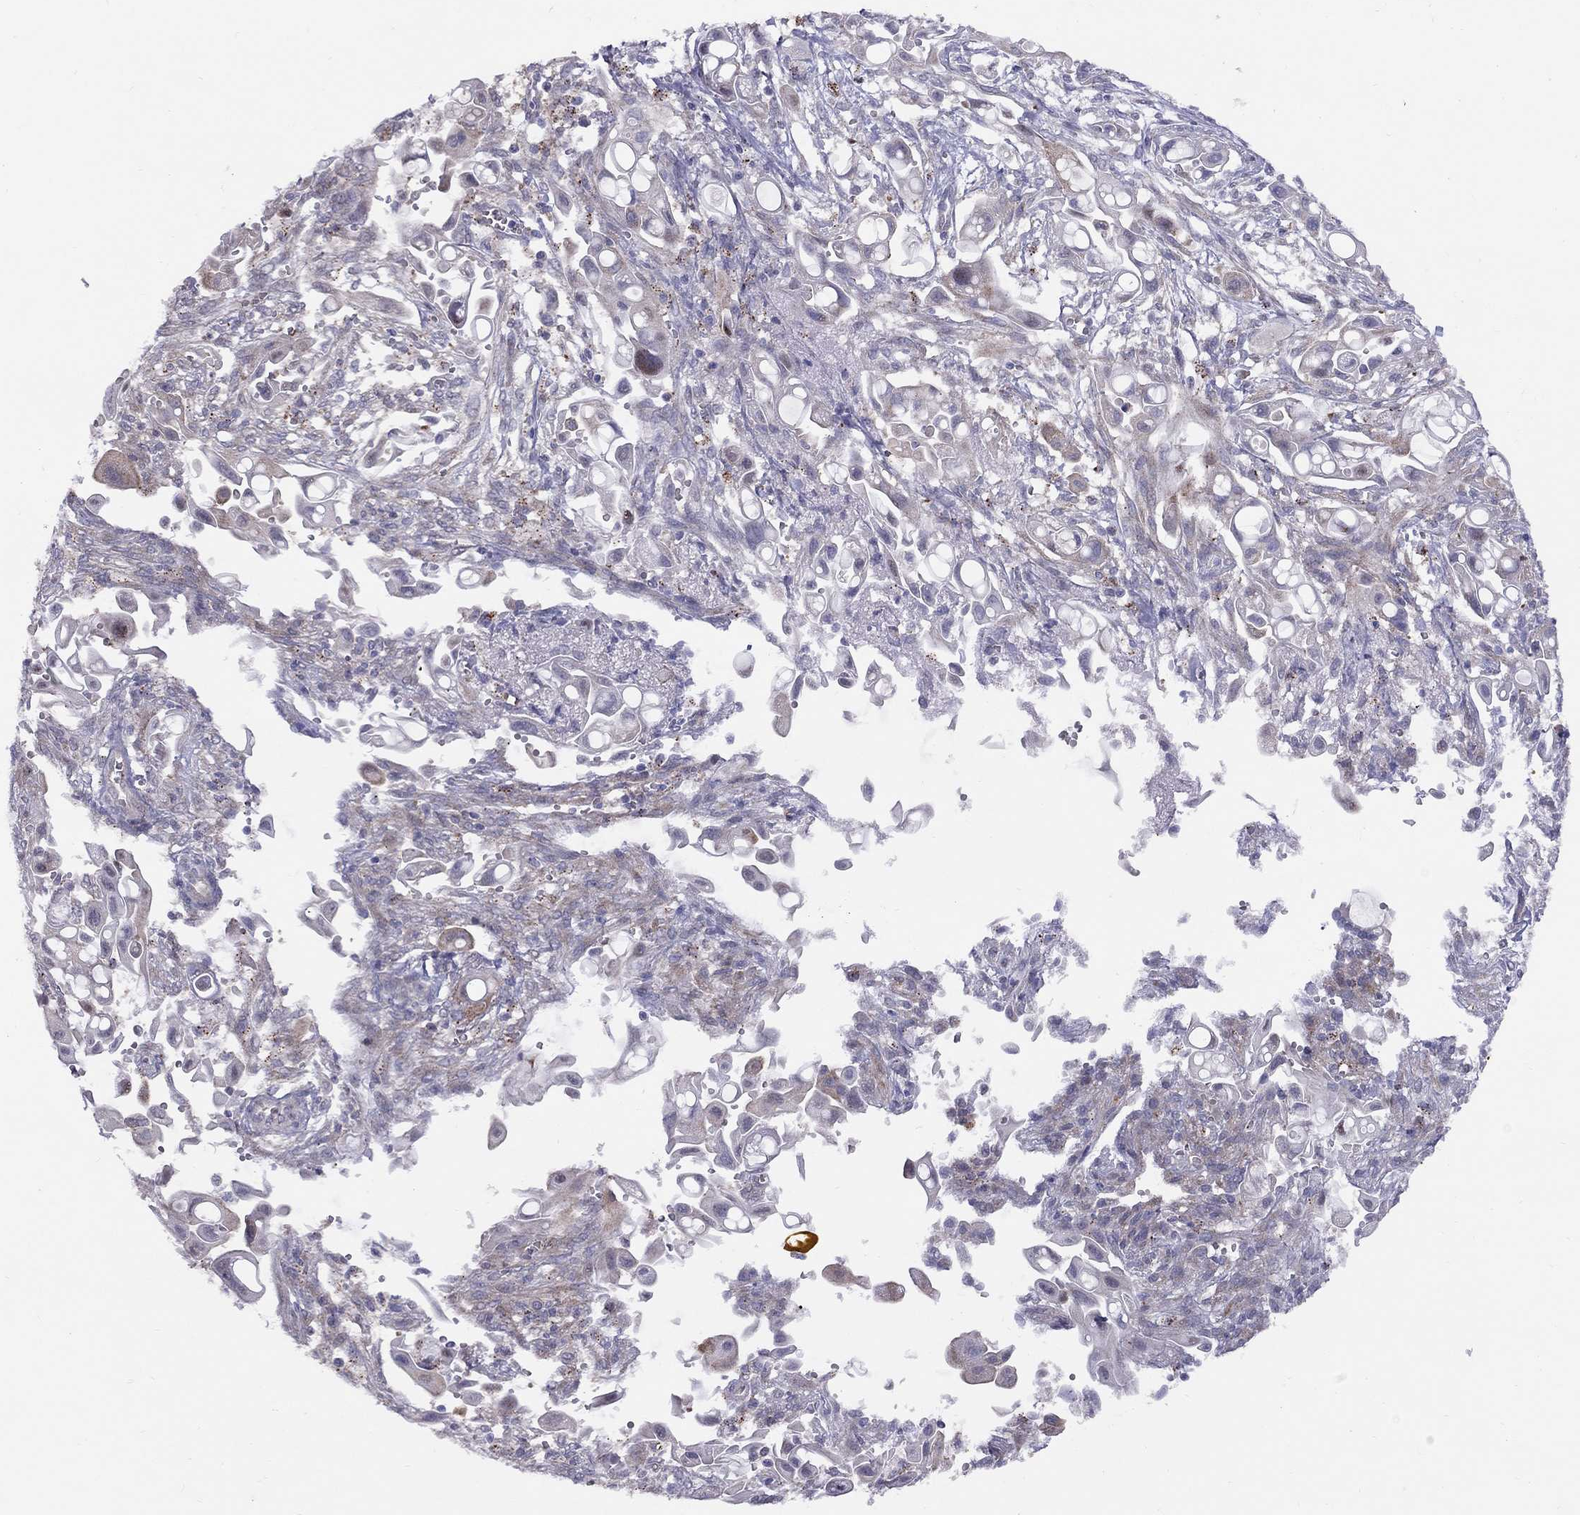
{"staining": {"intensity": "weak", "quantity": "<25%", "location": "cytoplasmic/membranous"}, "tissue": "pancreatic cancer", "cell_type": "Tumor cells", "image_type": "cancer", "snomed": [{"axis": "morphology", "description": "Adenocarcinoma, NOS"}, {"axis": "topography", "description": "Pancreas"}], "caption": "High power microscopy histopathology image of an immunohistochemistry micrograph of pancreatic cancer, revealing no significant positivity in tumor cells.", "gene": "MAGEB4", "patient": {"sex": "male", "age": 50}}